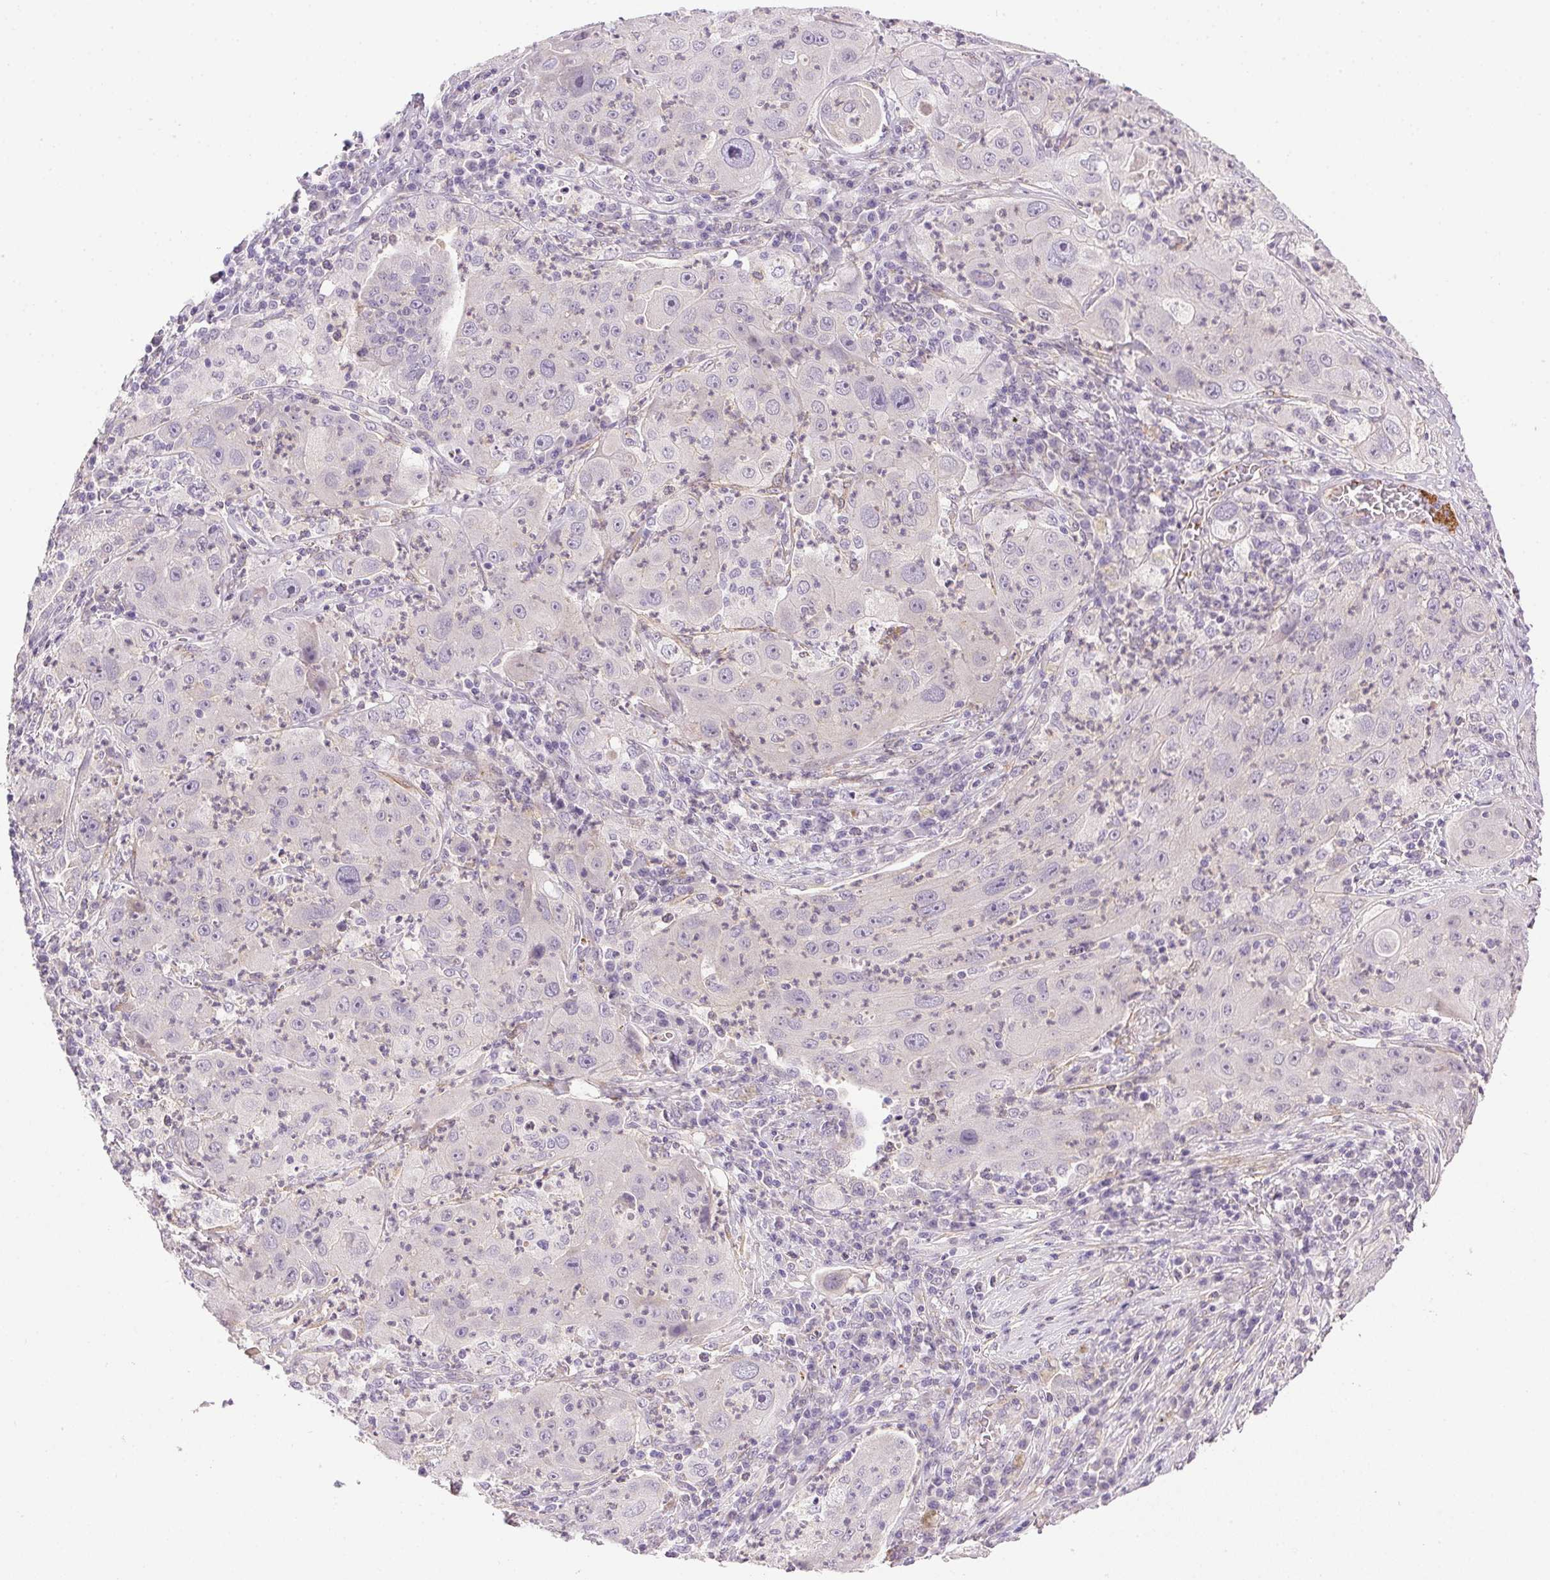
{"staining": {"intensity": "negative", "quantity": "none", "location": "none"}, "tissue": "lung cancer", "cell_type": "Tumor cells", "image_type": "cancer", "snomed": [{"axis": "morphology", "description": "Squamous cell carcinoma, NOS"}, {"axis": "topography", "description": "Lung"}], "caption": "Immunohistochemical staining of lung cancer displays no significant expression in tumor cells.", "gene": "PRL", "patient": {"sex": "female", "age": 59}}